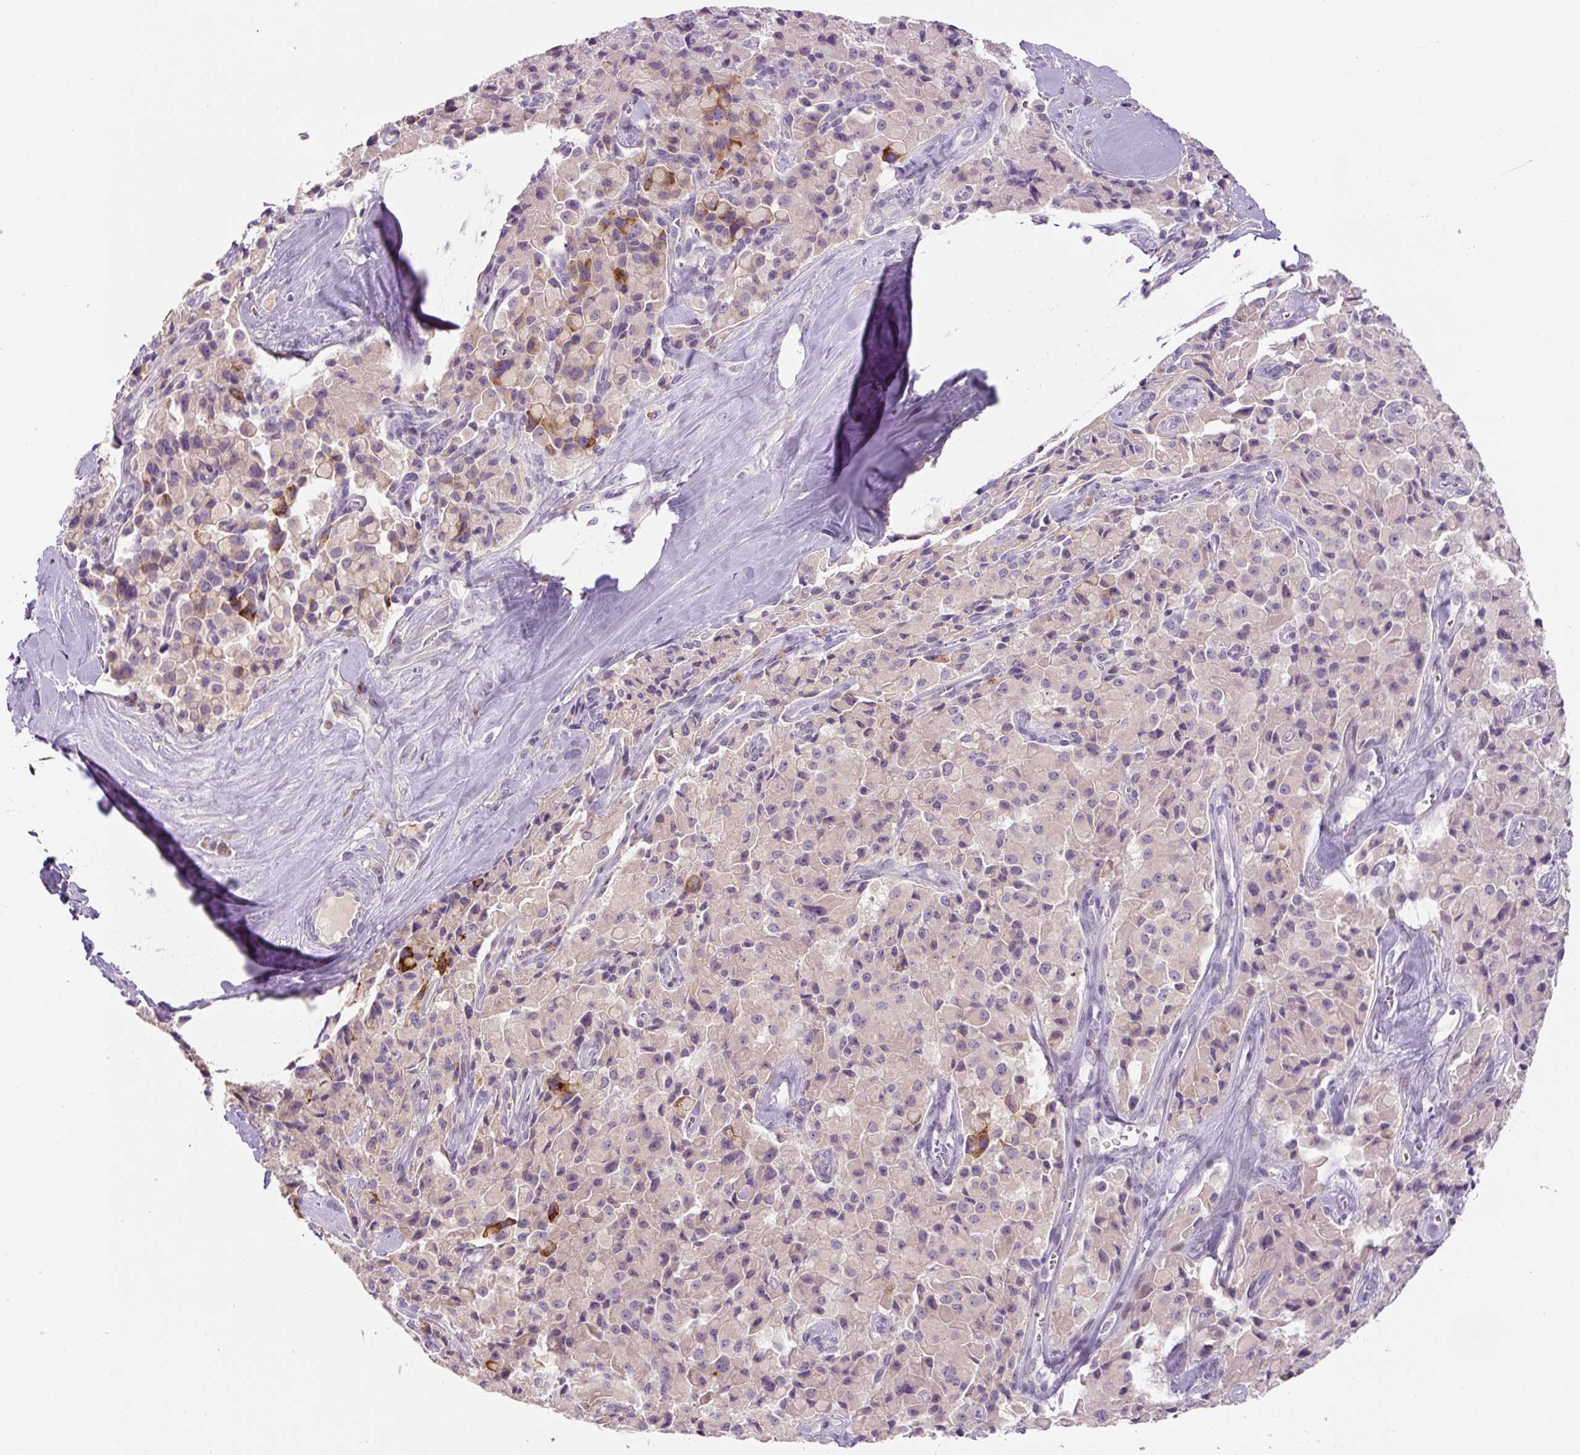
{"staining": {"intensity": "negative", "quantity": "none", "location": "none"}, "tissue": "pancreatic cancer", "cell_type": "Tumor cells", "image_type": "cancer", "snomed": [{"axis": "morphology", "description": "Adenocarcinoma, NOS"}, {"axis": "topography", "description": "Pancreas"}], "caption": "IHC of human adenocarcinoma (pancreatic) reveals no expression in tumor cells.", "gene": "YIF1B", "patient": {"sex": "male", "age": 65}}